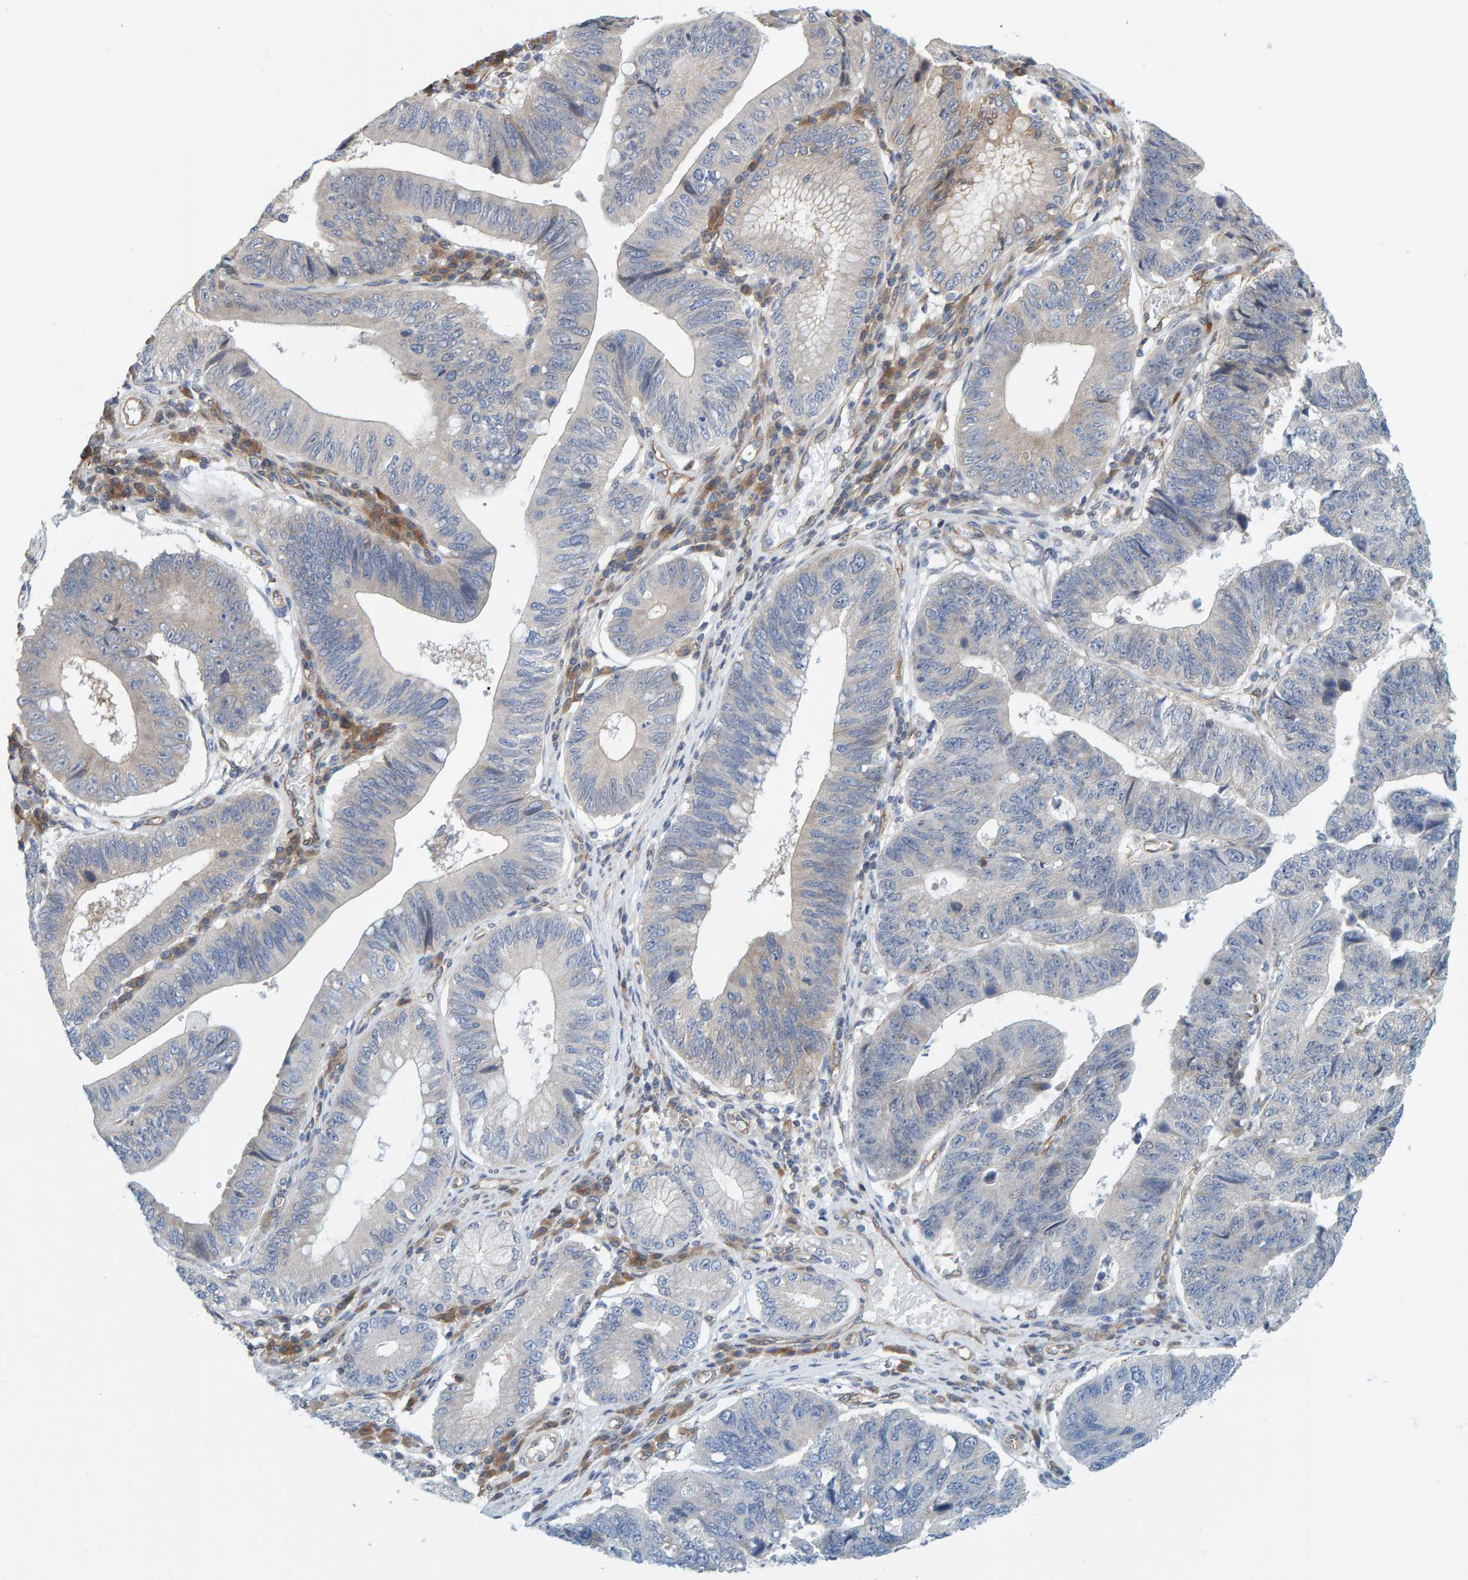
{"staining": {"intensity": "weak", "quantity": "<25%", "location": "cytoplasmic/membranous"}, "tissue": "stomach cancer", "cell_type": "Tumor cells", "image_type": "cancer", "snomed": [{"axis": "morphology", "description": "Adenocarcinoma, NOS"}, {"axis": "topography", "description": "Stomach"}], "caption": "Stomach adenocarcinoma stained for a protein using immunohistochemistry (IHC) reveals no positivity tumor cells.", "gene": "PRKD2", "patient": {"sex": "male", "age": 59}}